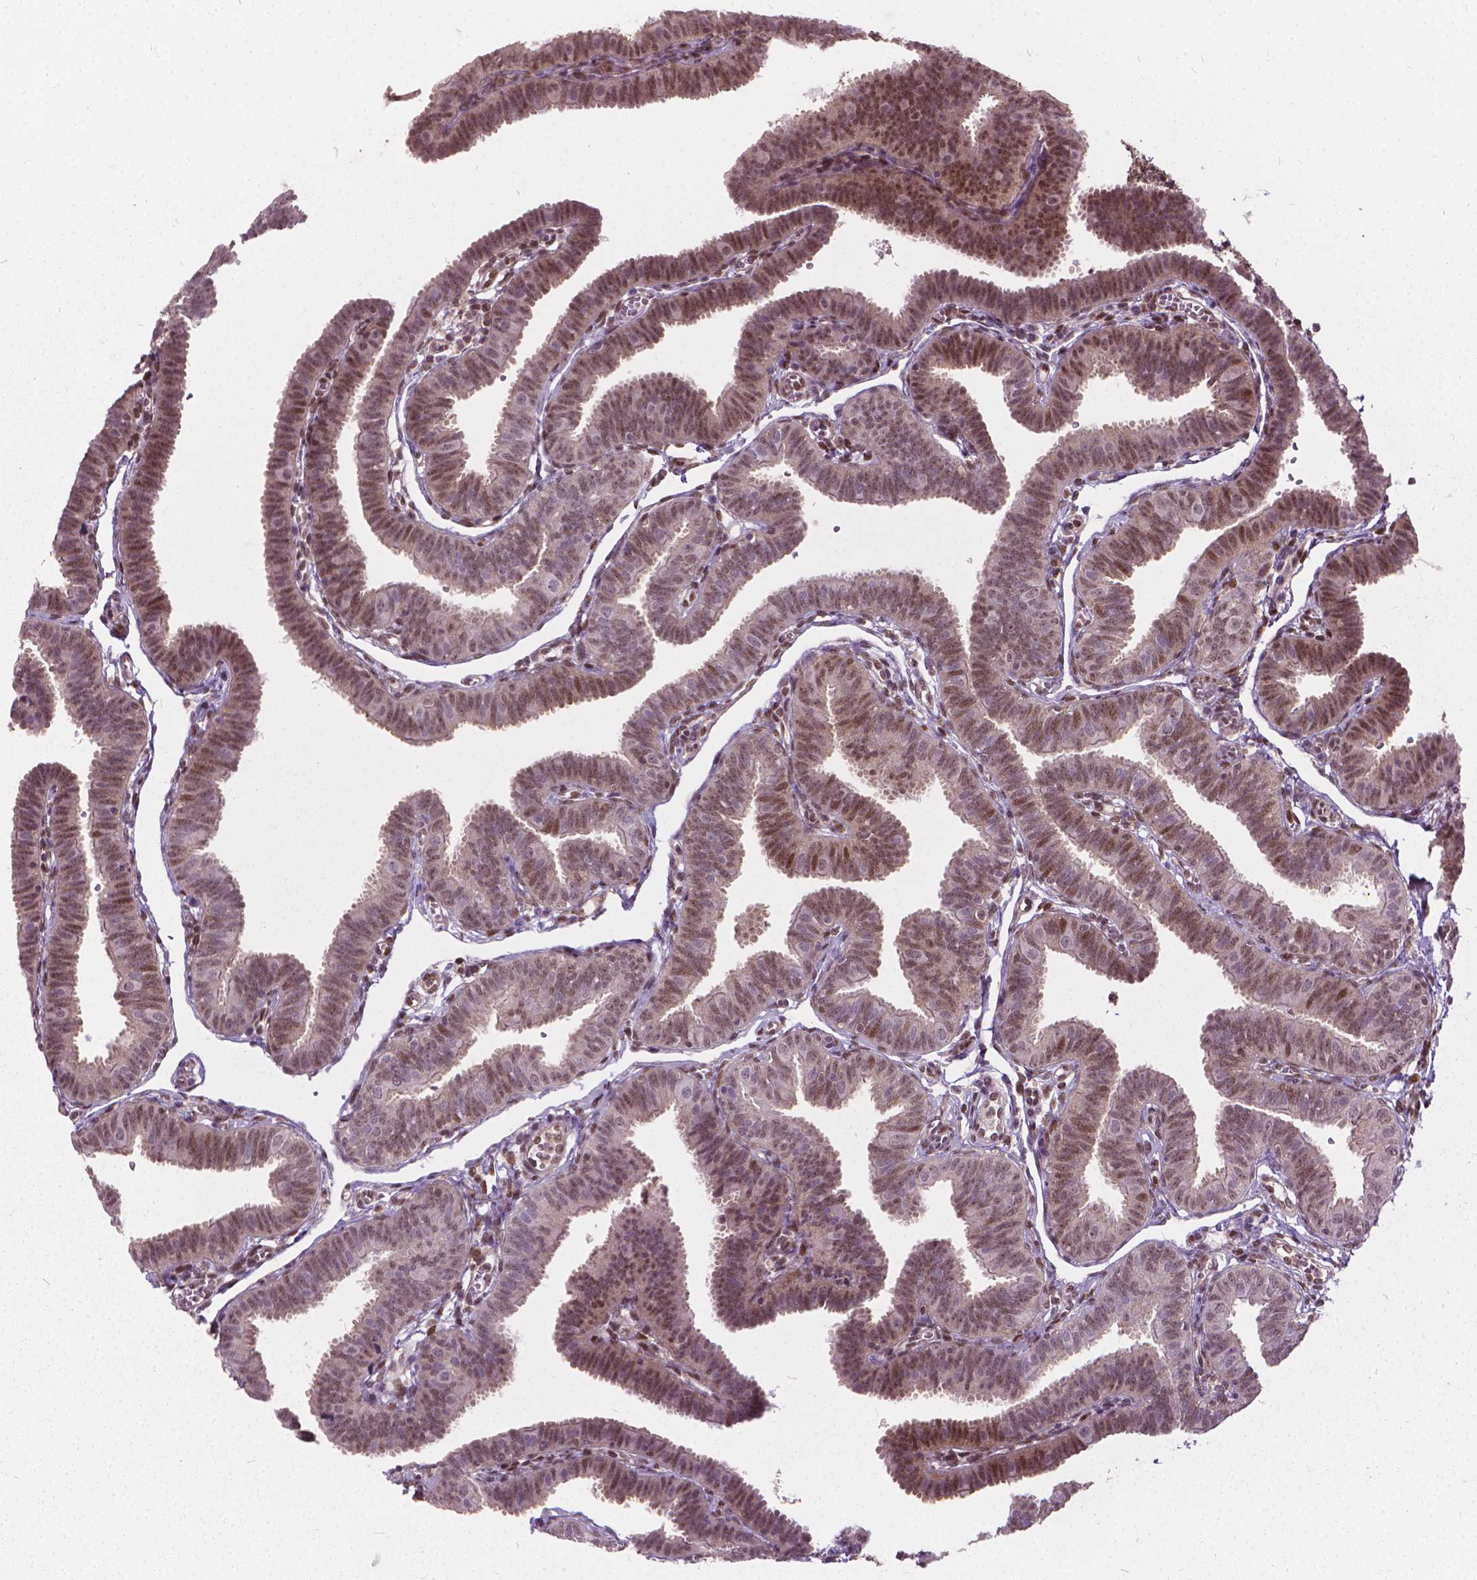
{"staining": {"intensity": "moderate", "quantity": "25%-75%", "location": "nuclear"}, "tissue": "fallopian tube", "cell_type": "Glandular cells", "image_type": "normal", "snomed": [{"axis": "morphology", "description": "Normal tissue, NOS"}, {"axis": "topography", "description": "Fallopian tube"}], "caption": "Moderate nuclear positivity for a protein is identified in approximately 25%-75% of glandular cells of benign fallopian tube using immunohistochemistry (IHC).", "gene": "STAT5B", "patient": {"sex": "female", "age": 25}}